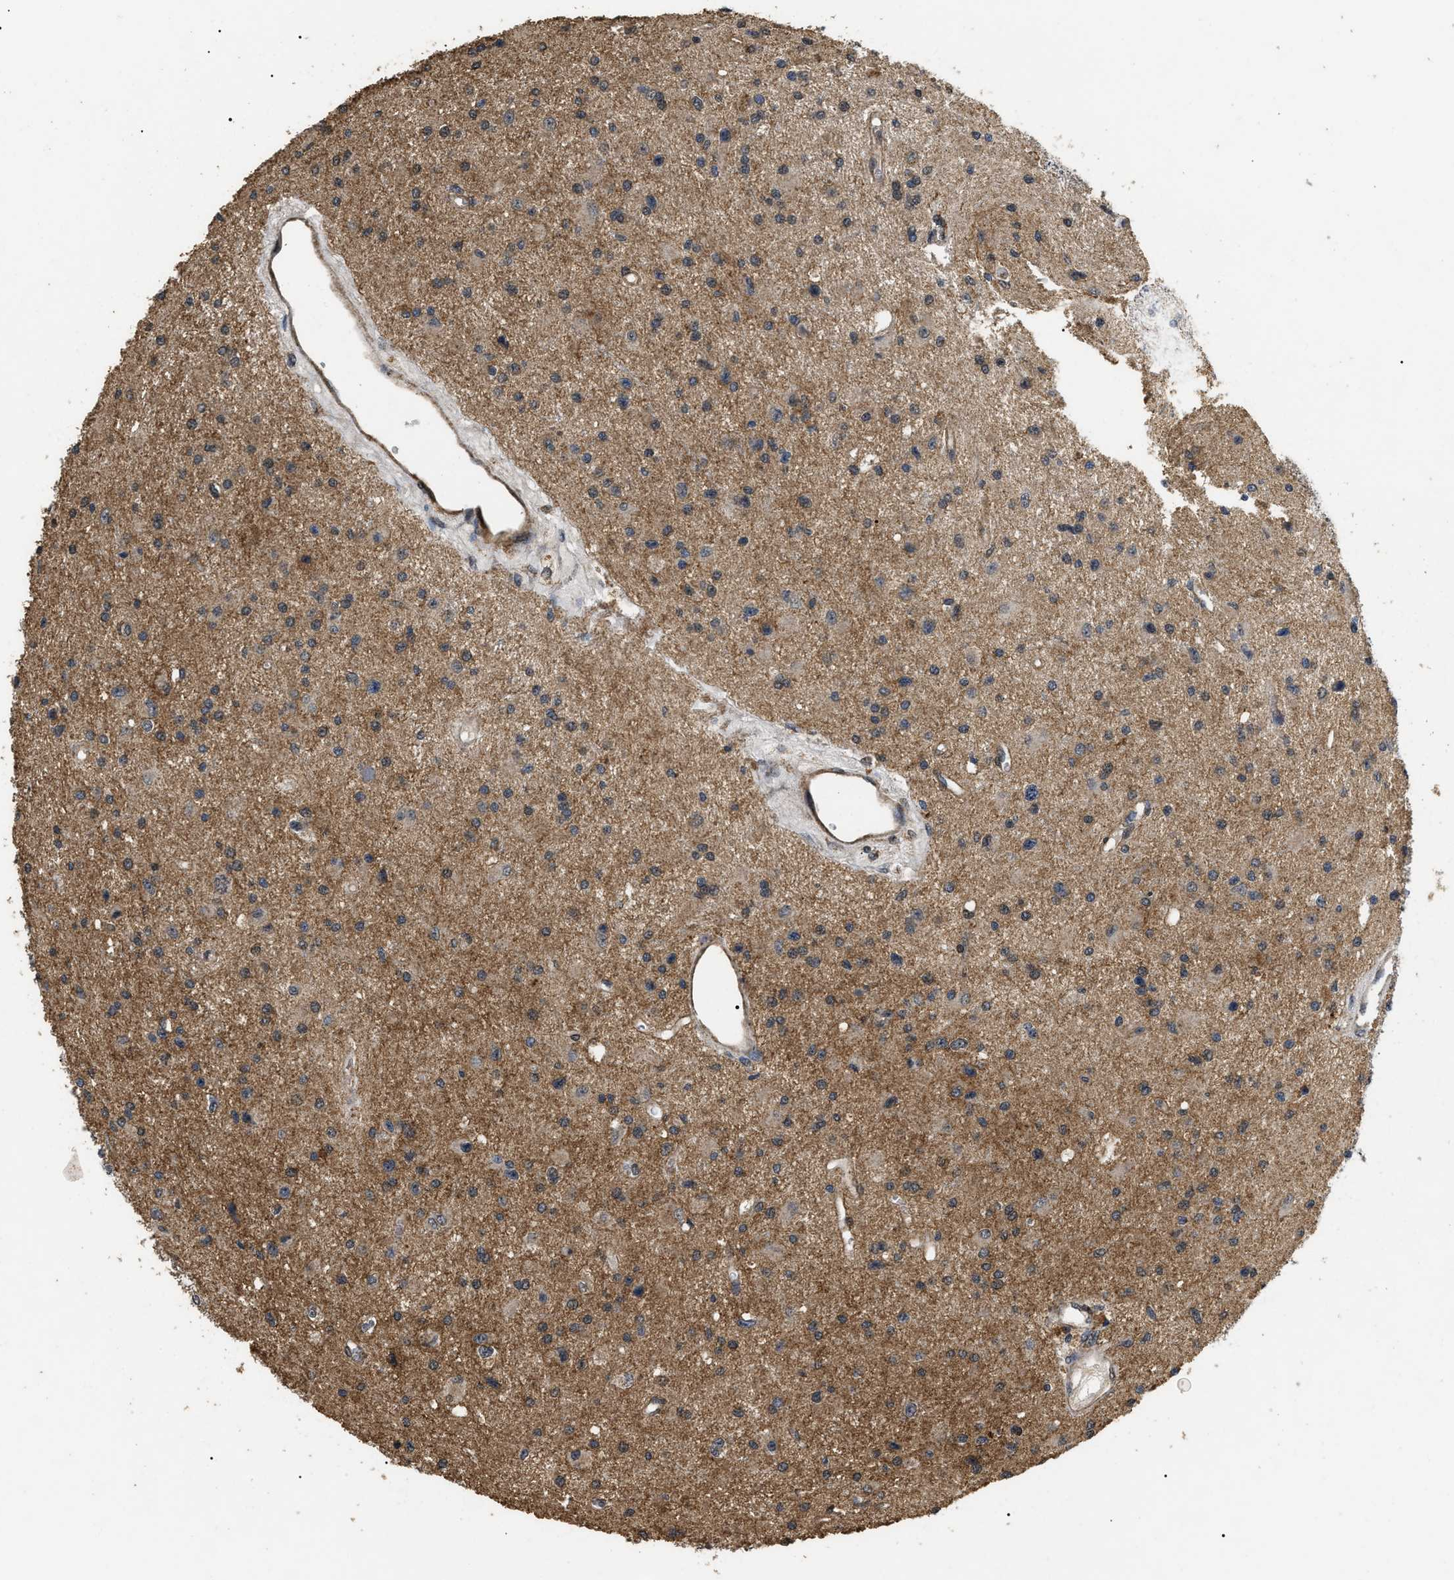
{"staining": {"intensity": "weak", "quantity": "25%-75%", "location": "cytoplasmic/membranous,nuclear"}, "tissue": "glioma", "cell_type": "Tumor cells", "image_type": "cancer", "snomed": [{"axis": "morphology", "description": "Glioma, malignant, Low grade"}, {"axis": "topography", "description": "Brain"}], "caption": "IHC staining of glioma, which reveals low levels of weak cytoplasmic/membranous and nuclear staining in about 25%-75% of tumor cells indicating weak cytoplasmic/membranous and nuclear protein positivity. The staining was performed using DAB (brown) for protein detection and nuclei were counterstained in hematoxylin (blue).", "gene": "ANP32E", "patient": {"sex": "male", "age": 58}}